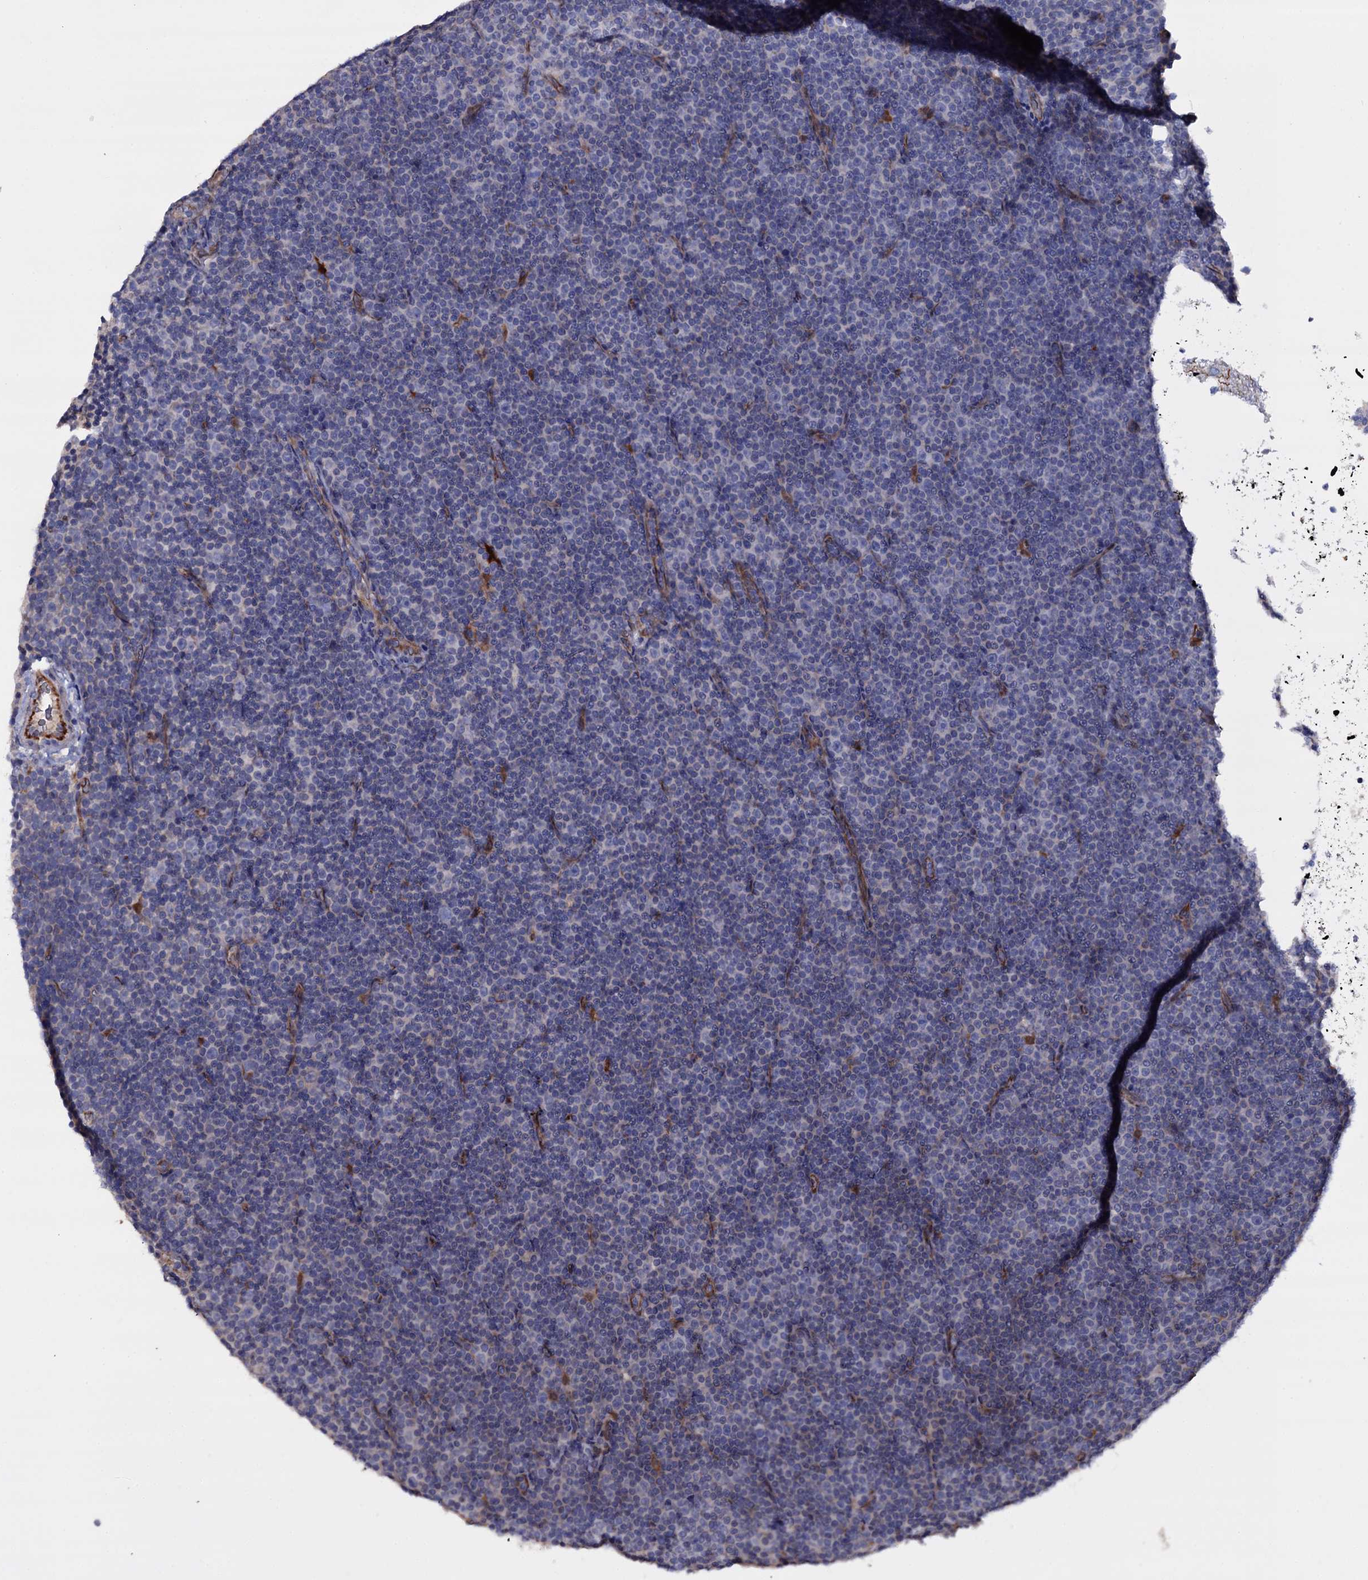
{"staining": {"intensity": "negative", "quantity": "none", "location": "none"}, "tissue": "lymphoma", "cell_type": "Tumor cells", "image_type": "cancer", "snomed": [{"axis": "morphology", "description": "Malignant lymphoma, non-Hodgkin's type, Low grade"}, {"axis": "topography", "description": "Lymph node"}], "caption": "A photomicrograph of lymphoma stained for a protein reveals no brown staining in tumor cells.", "gene": "BCL2L14", "patient": {"sex": "female", "age": 67}}